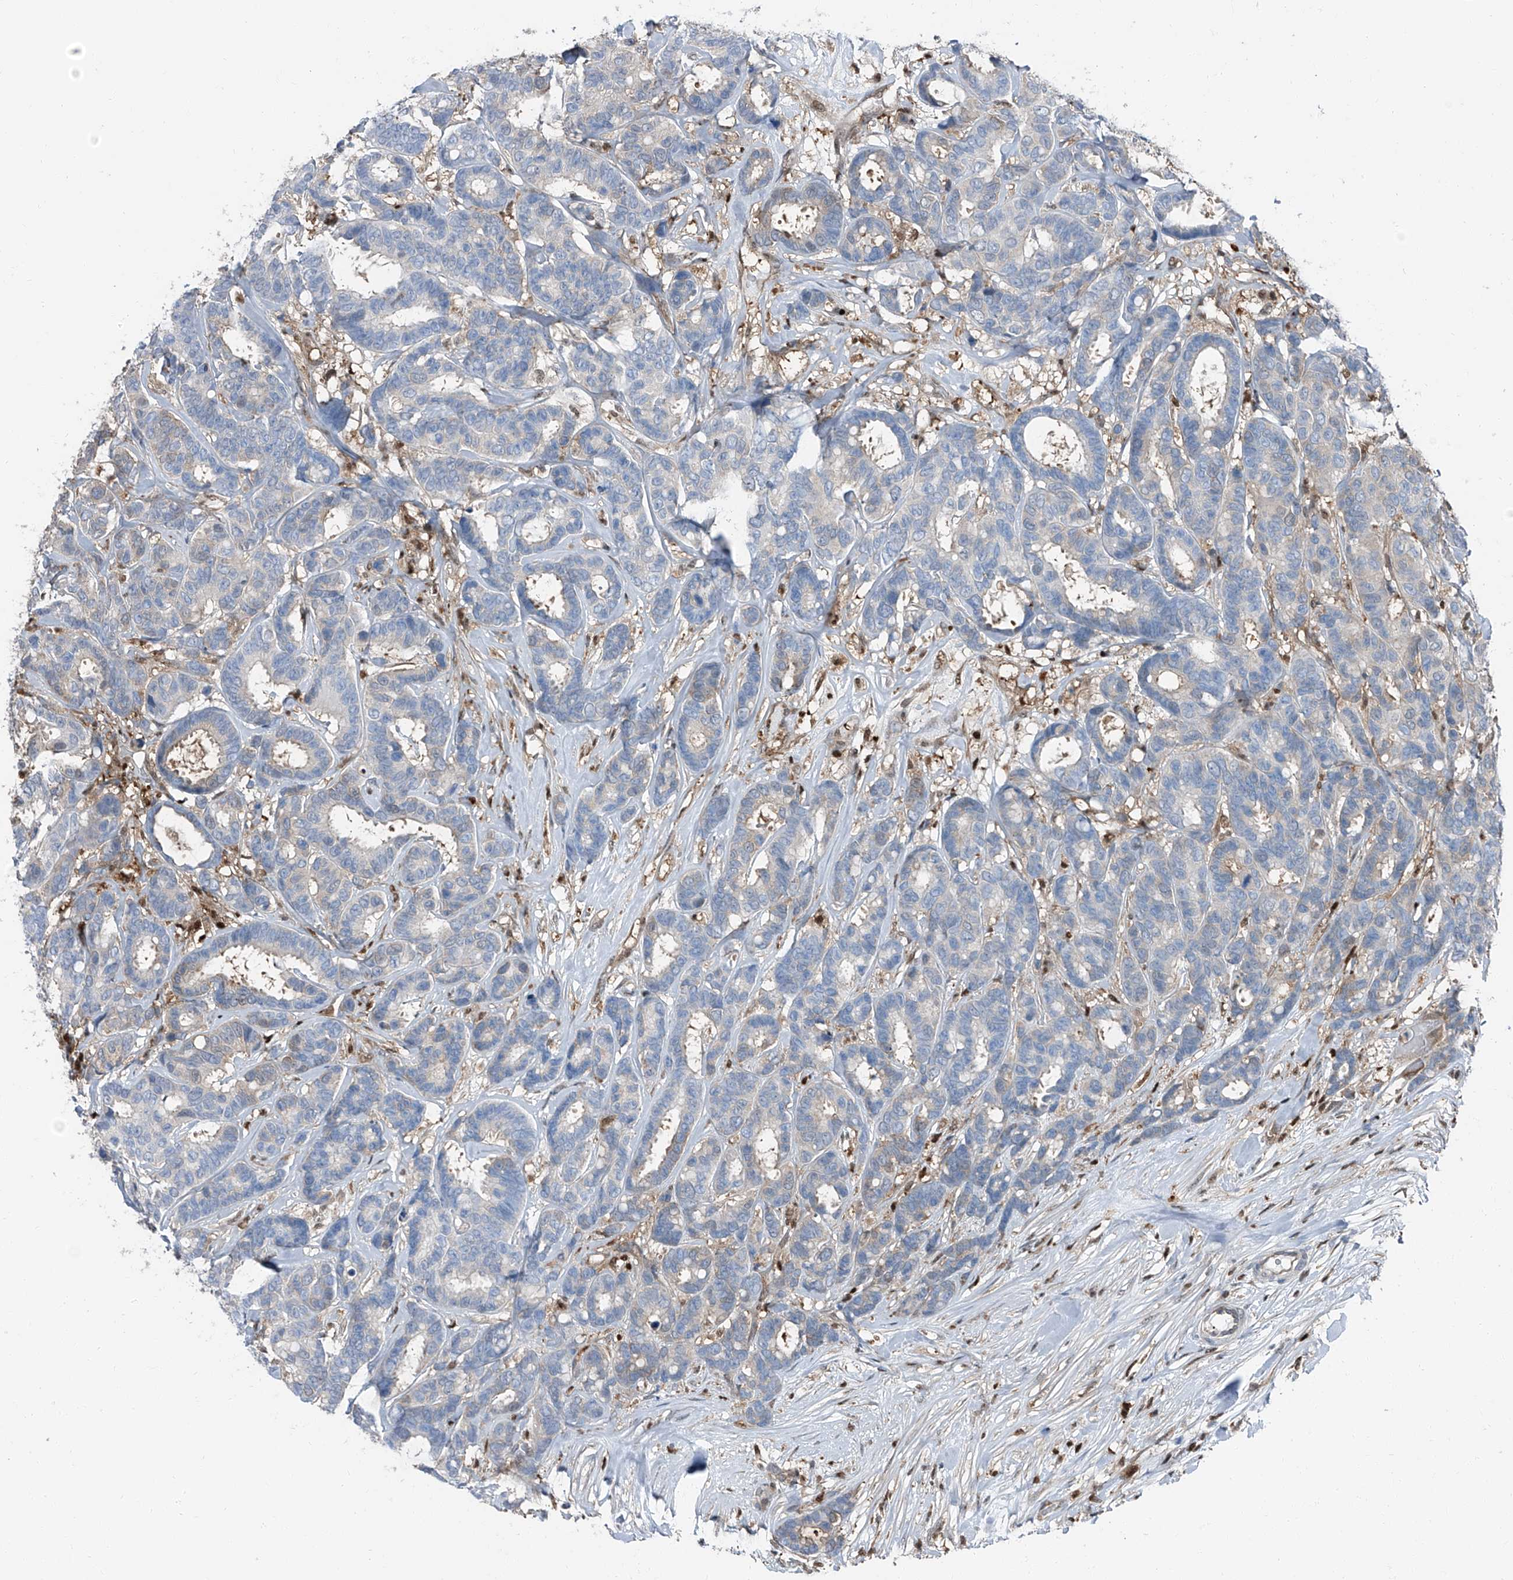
{"staining": {"intensity": "negative", "quantity": "none", "location": "none"}, "tissue": "breast cancer", "cell_type": "Tumor cells", "image_type": "cancer", "snomed": [{"axis": "morphology", "description": "Duct carcinoma"}, {"axis": "topography", "description": "Breast"}], "caption": "Tumor cells are negative for brown protein staining in breast invasive ductal carcinoma. Nuclei are stained in blue.", "gene": "PSMB10", "patient": {"sex": "female", "age": 87}}